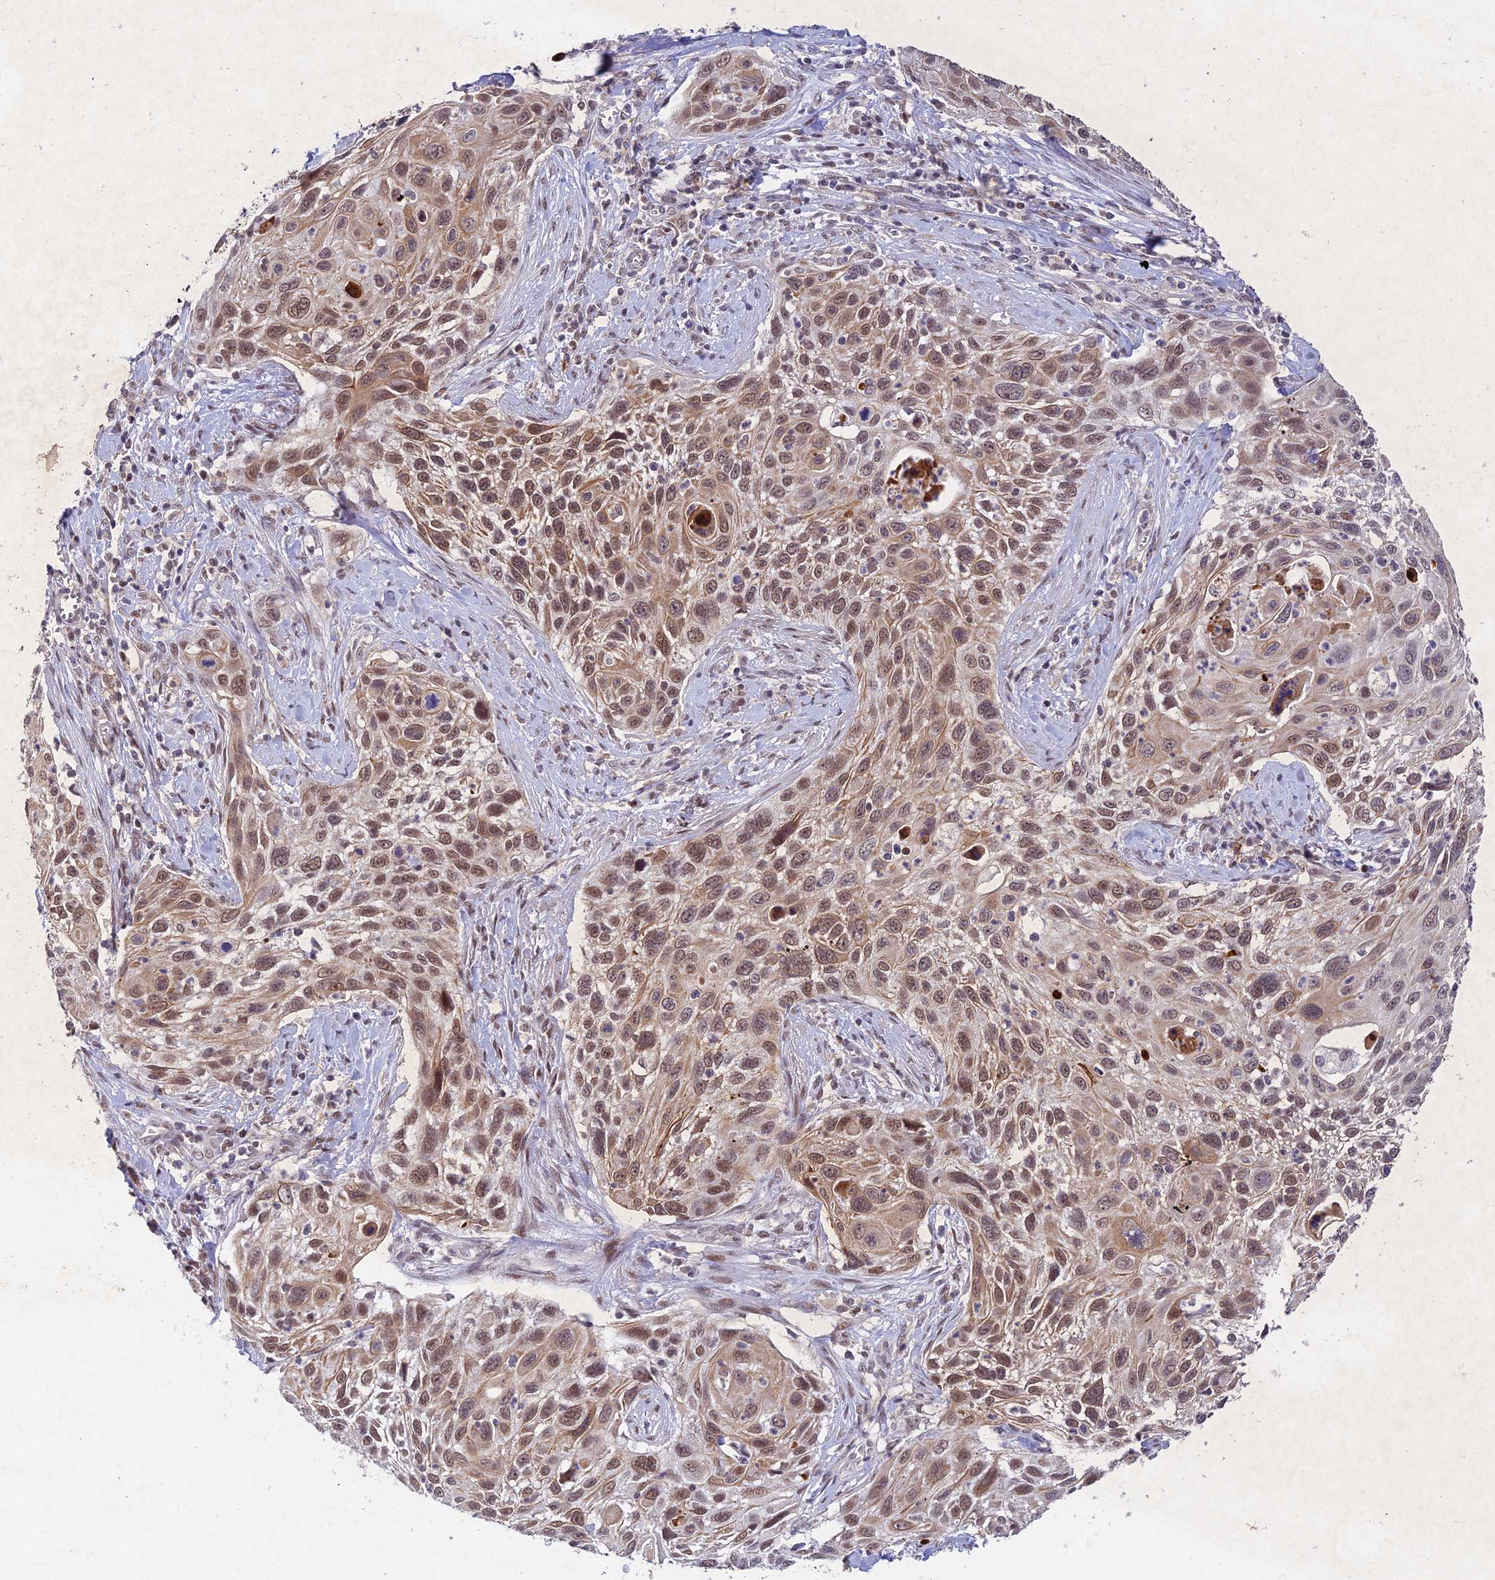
{"staining": {"intensity": "moderate", "quantity": ">75%", "location": "cytoplasmic/membranous,nuclear"}, "tissue": "cervical cancer", "cell_type": "Tumor cells", "image_type": "cancer", "snomed": [{"axis": "morphology", "description": "Squamous cell carcinoma, NOS"}, {"axis": "topography", "description": "Cervix"}], "caption": "An IHC micrograph of neoplastic tissue is shown. Protein staining in brown shows moderate cytoplasmic/membranous and nuclear positivity in cervical squamous cell carcinoma within tumor cells.", "gene": "RAVER1", "patient": {"sex": "female", "age": 70}}